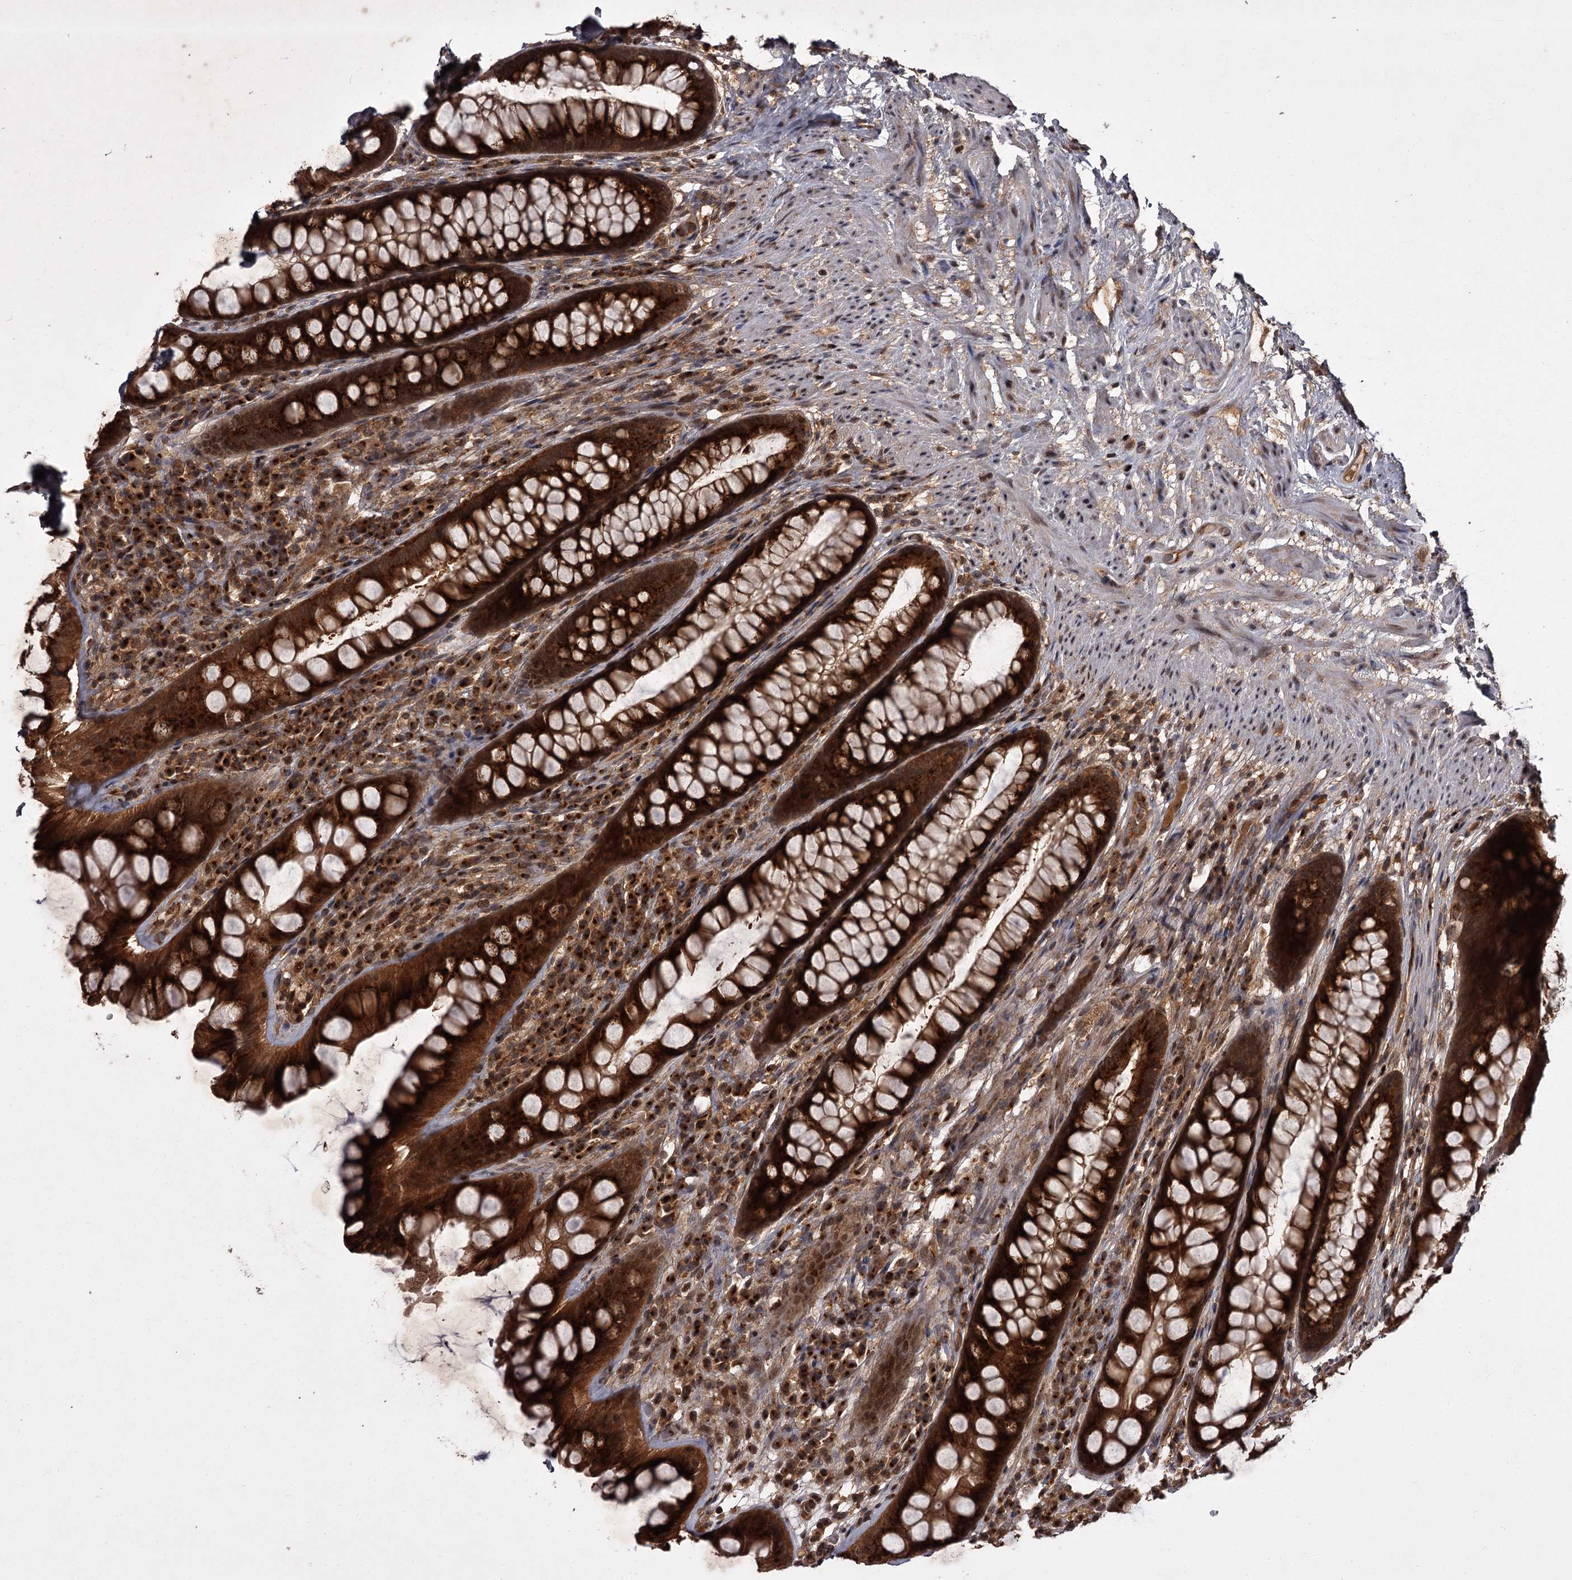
{"staining": {"intensity": "strong", "quantity": ">75%", "location": "cytoplasmic/membranous"}, "tissue": "rectum", "cell_type": "Glandular cells", "image_type": "normal", "snomed": [{"axis": "morphology", "description": "Normal tissue, NOS"}, {"axis": "topography", "description": "Rectum"}], "caption": "An IHC photomicrograph of normal tissue is shown. Protein staining in brown labels strong cytoplasmic/membranous positivity in rectum within glandular cells. (brown staining indicates protein expression, while blue staining denotes nuclei).", "gene": "TBC1D23", "patient": {"sex": "male", "age": 74}}